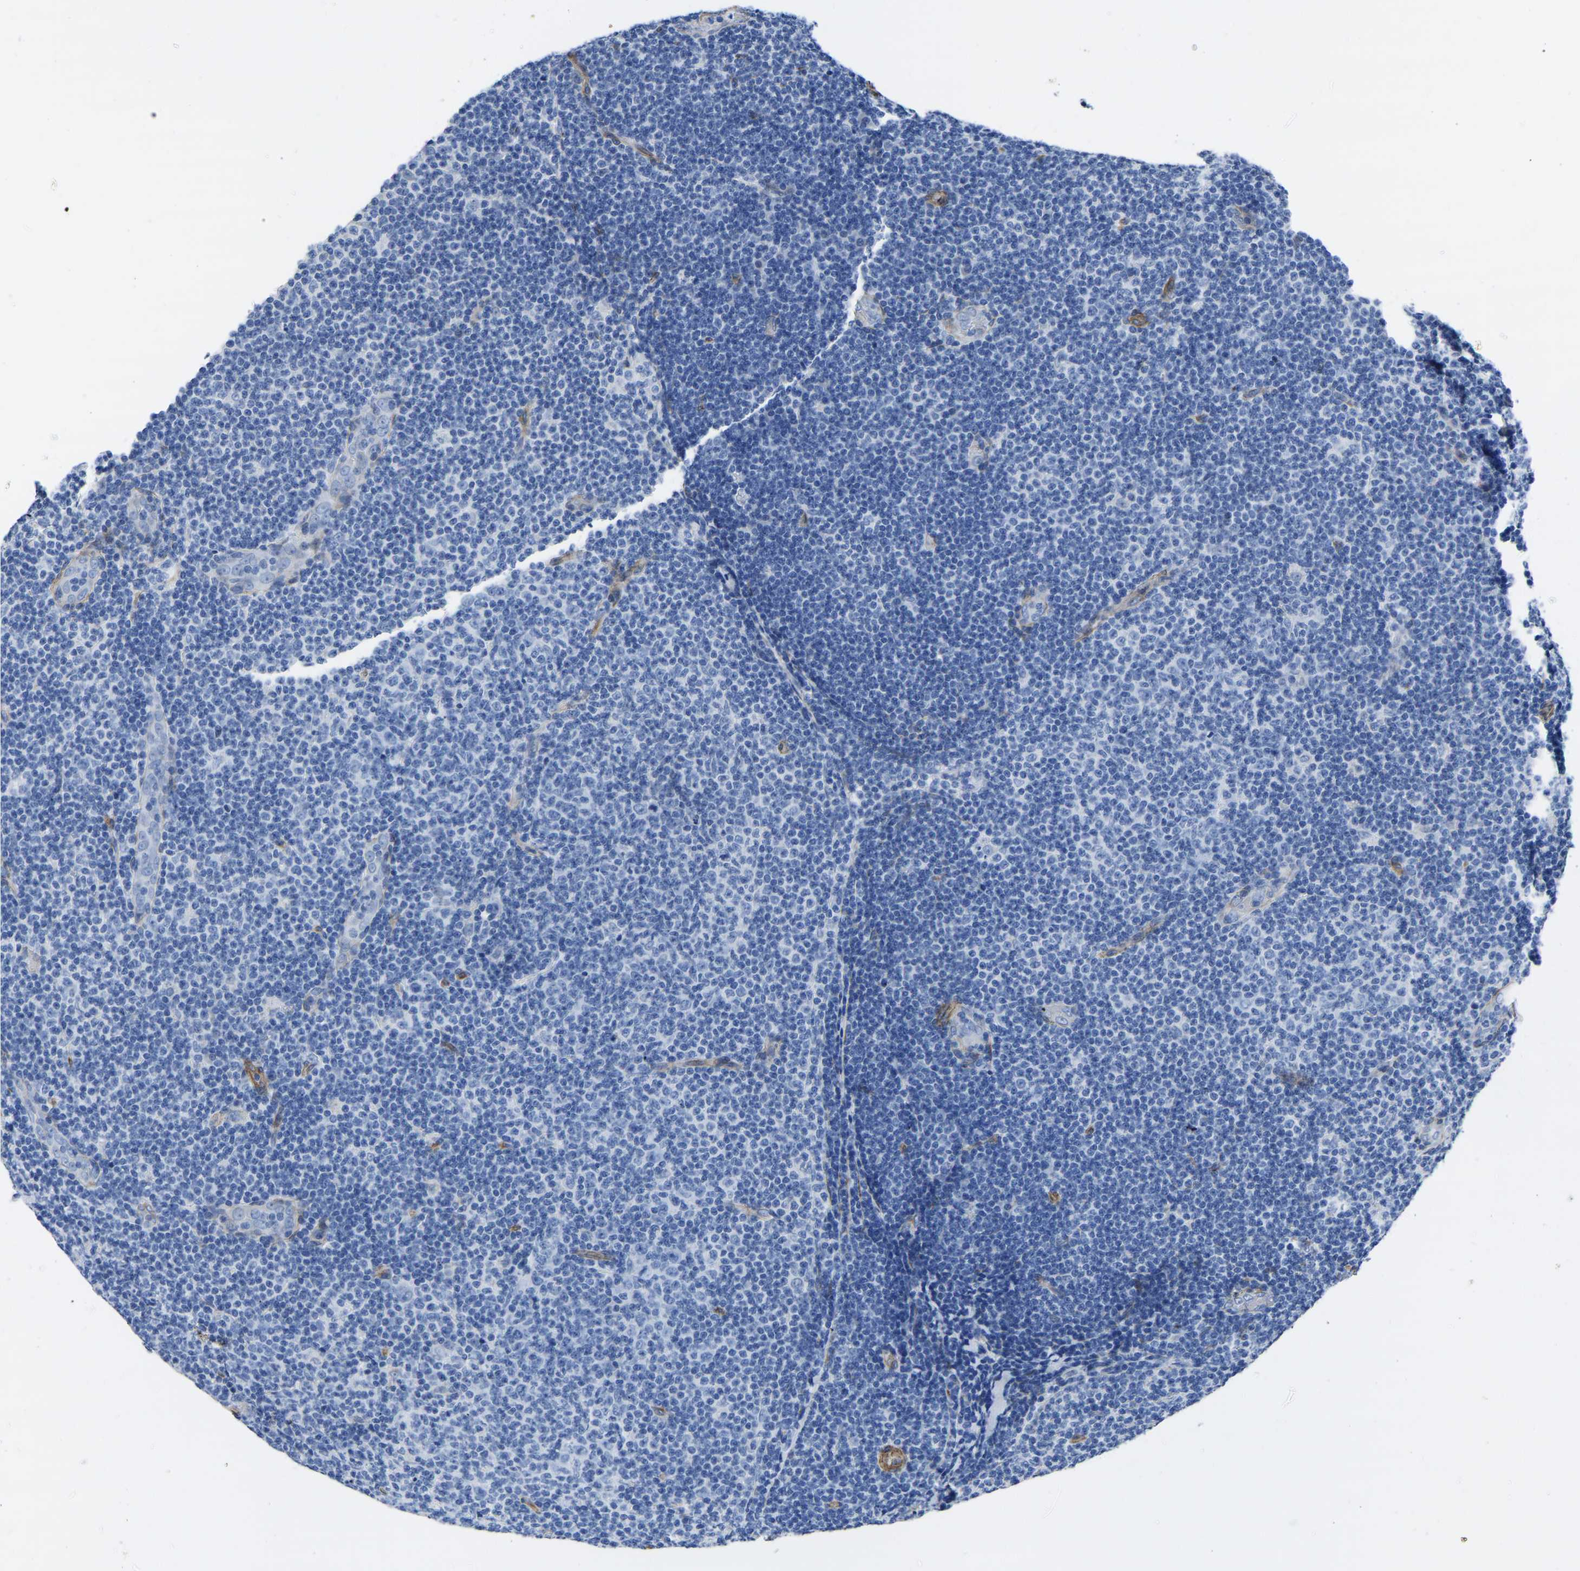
{"staining": {"intensity": "negative", "quantity": "none", "location": "none"}, "tissue": "lymphoma", "cell_type": "Tumor cells", "image_type": "cancer", "snomed": [{"axis": "morphology", "description": "Malignant lymphoma, non-Hodgkin's type, Low grade"}, {"axis": "topography", "description": "Lymph node"}], "caption": "Tumor cells show no significant protein expression in low-grade malignant lymphoma, non-Hodgkin's type.", "gene": "SLC45A3", "patient": {"sex": "male", "age": 83}}